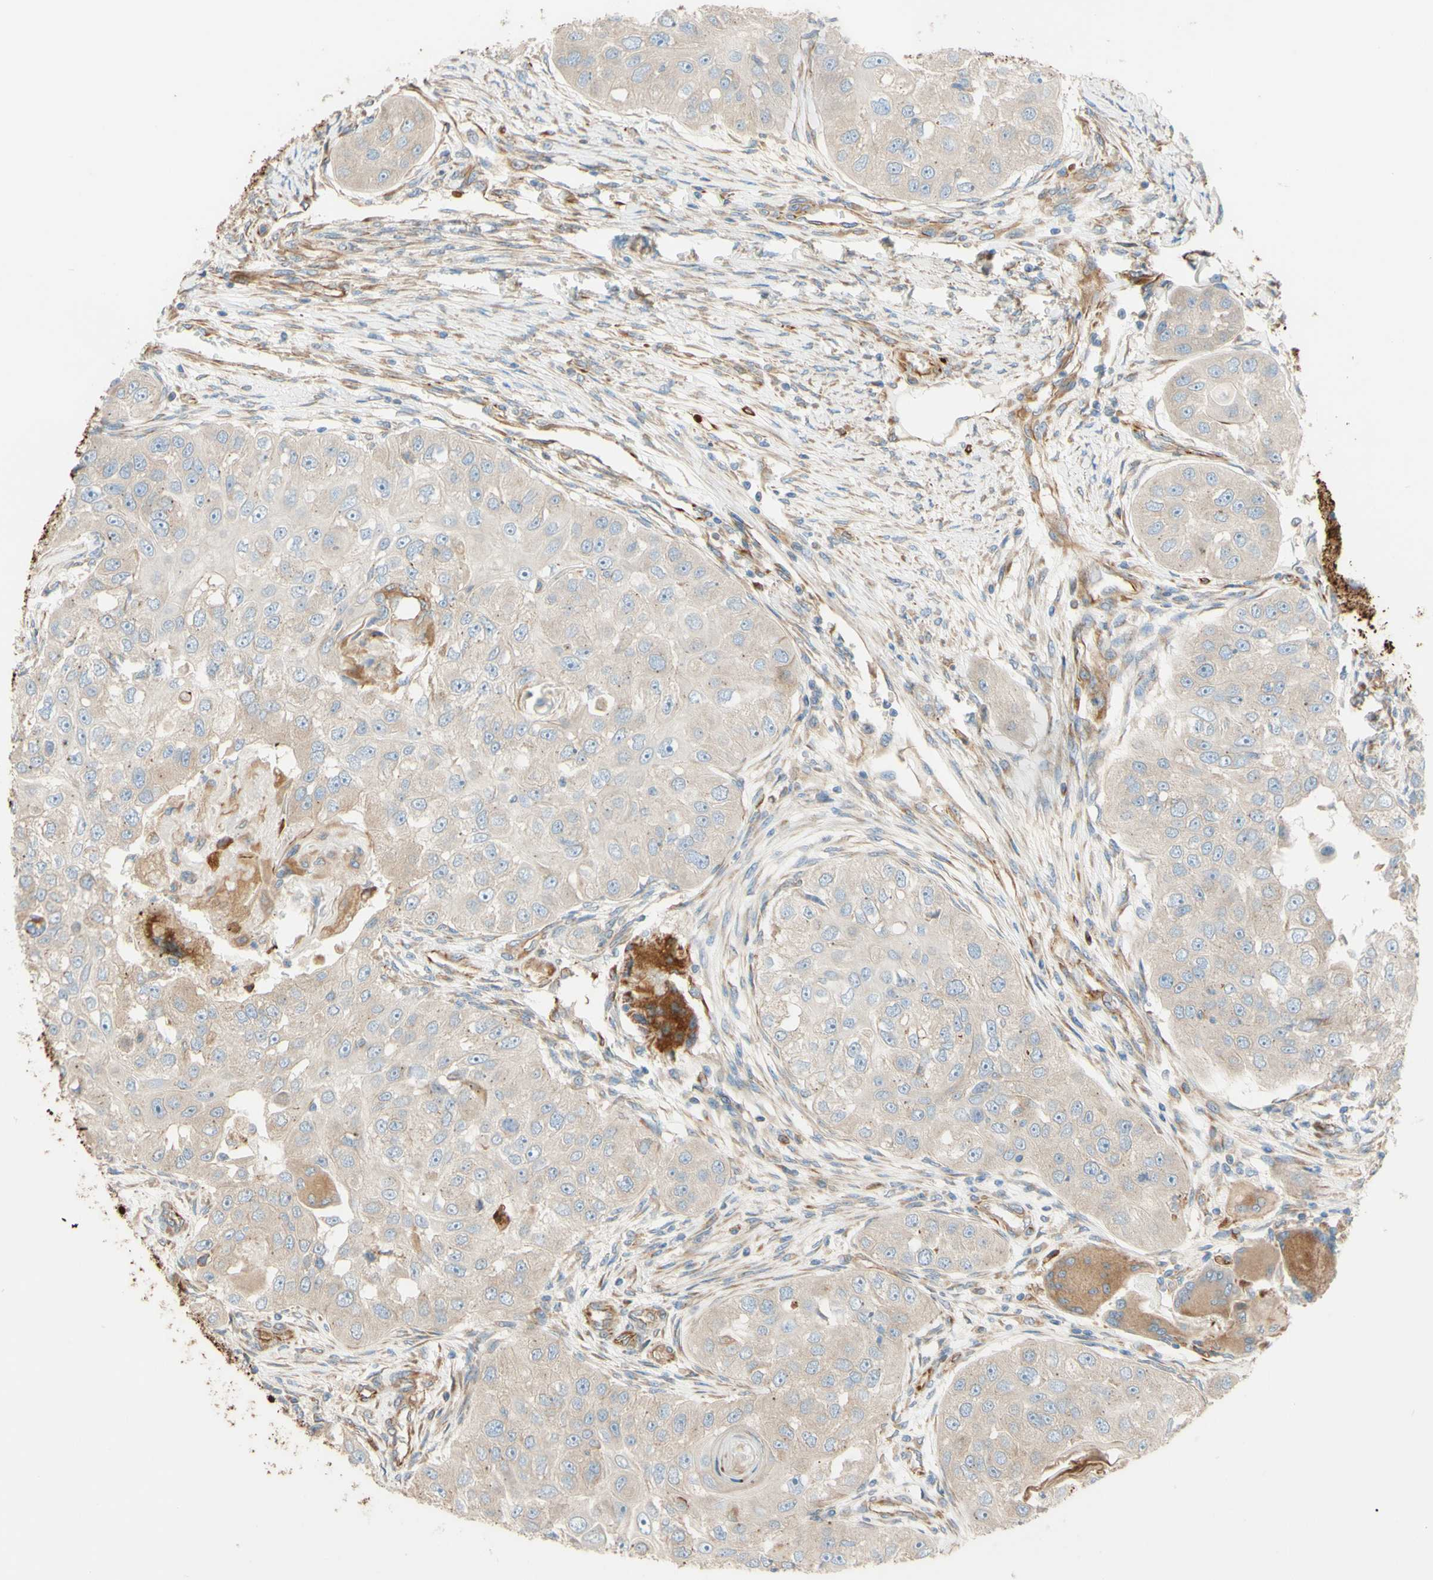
{"staining": {"intensity": "weak", "quantity": ">75%", "location": "cytoplasmic/membranous"}, "tissue": "head and neck cancer", "cell_type": "Tumor cells", "image_type": "cancer", "snomed": [{"axis": "morphology", "description": "Normal tissue, NOS"}, {"axis": "morphology", "description": "Squamous cell carcinoma, NOS"}, {"axis": "topography", "description": "Skeletal muscle"}, {"axis": "topography", "description": "Head-Neck"}], "caption": "IHC (DAB) staining of squamous cell carcinoma (head and neck) displays weak cytoplasmic/membranous protein positivity in about >75% of tumor cells.", "gene": "C1orf43", "patient": {"sex": "male", "age": 51}}